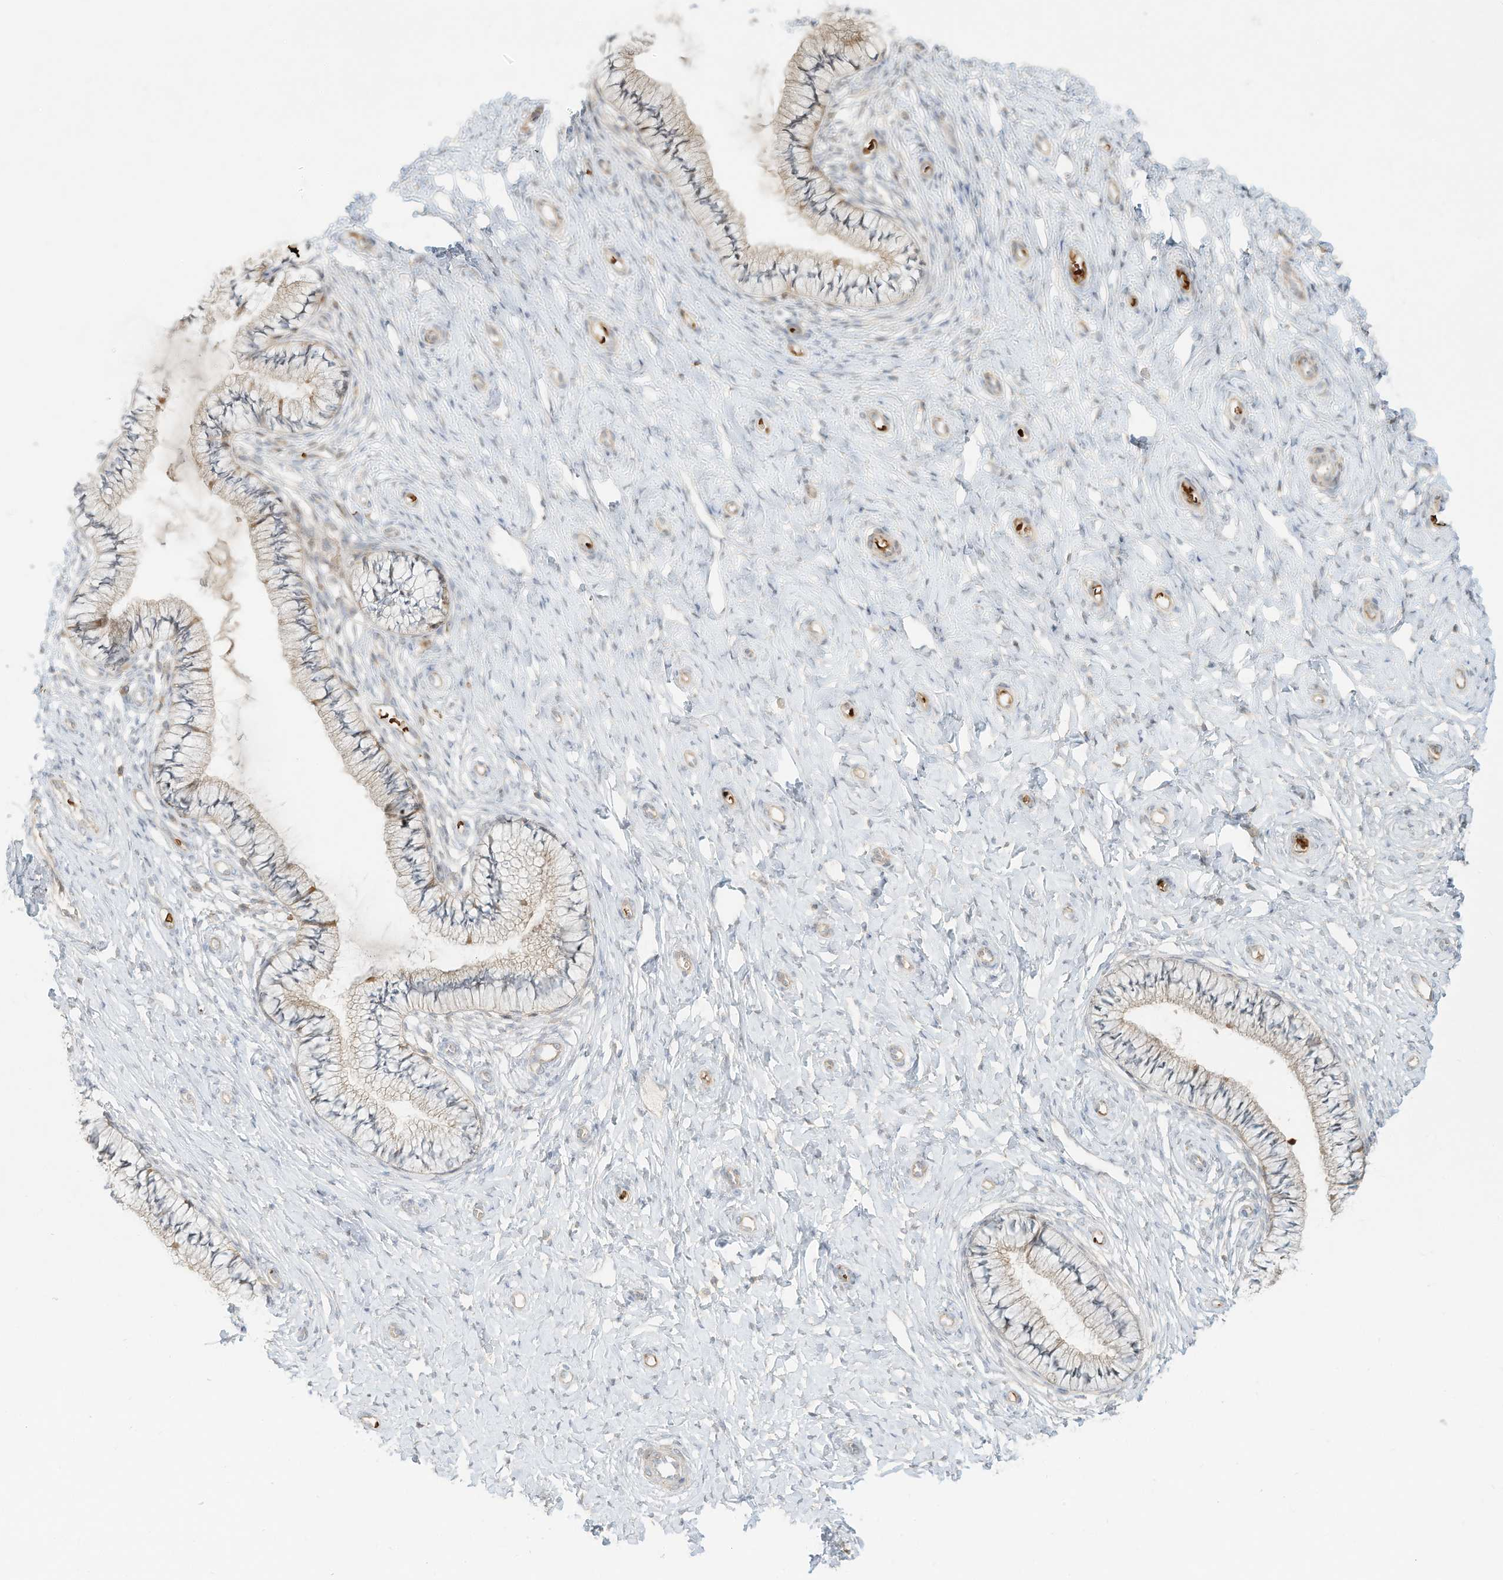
{"staining": {"intensity": "weak", "quantity": "<25%", "location": "cytoplasmic/membranous"}, "tissue": "cervix", "cell_type": "Glandular cells", "image_type": "normal", "snomed": [{"axis": "morphology", "description": "Normal tissue, NOS"}, {"axis": "topography", "description": "Cervix"}], "caption": "This photomicrograph is of normal cervix stained with IHC to label a protein in brown with the nuclei are counter-stained blue. There is no expression in glandular cells. The staining was performed using DAB (3,3'-diaminobenzidine) to visualize the protein expression in brown, while the nuclei were stained in blue with hematoxylin (Magnification: 20x).", "gene": "OFD1", "patient": {"sex": "female", "age": 36}}